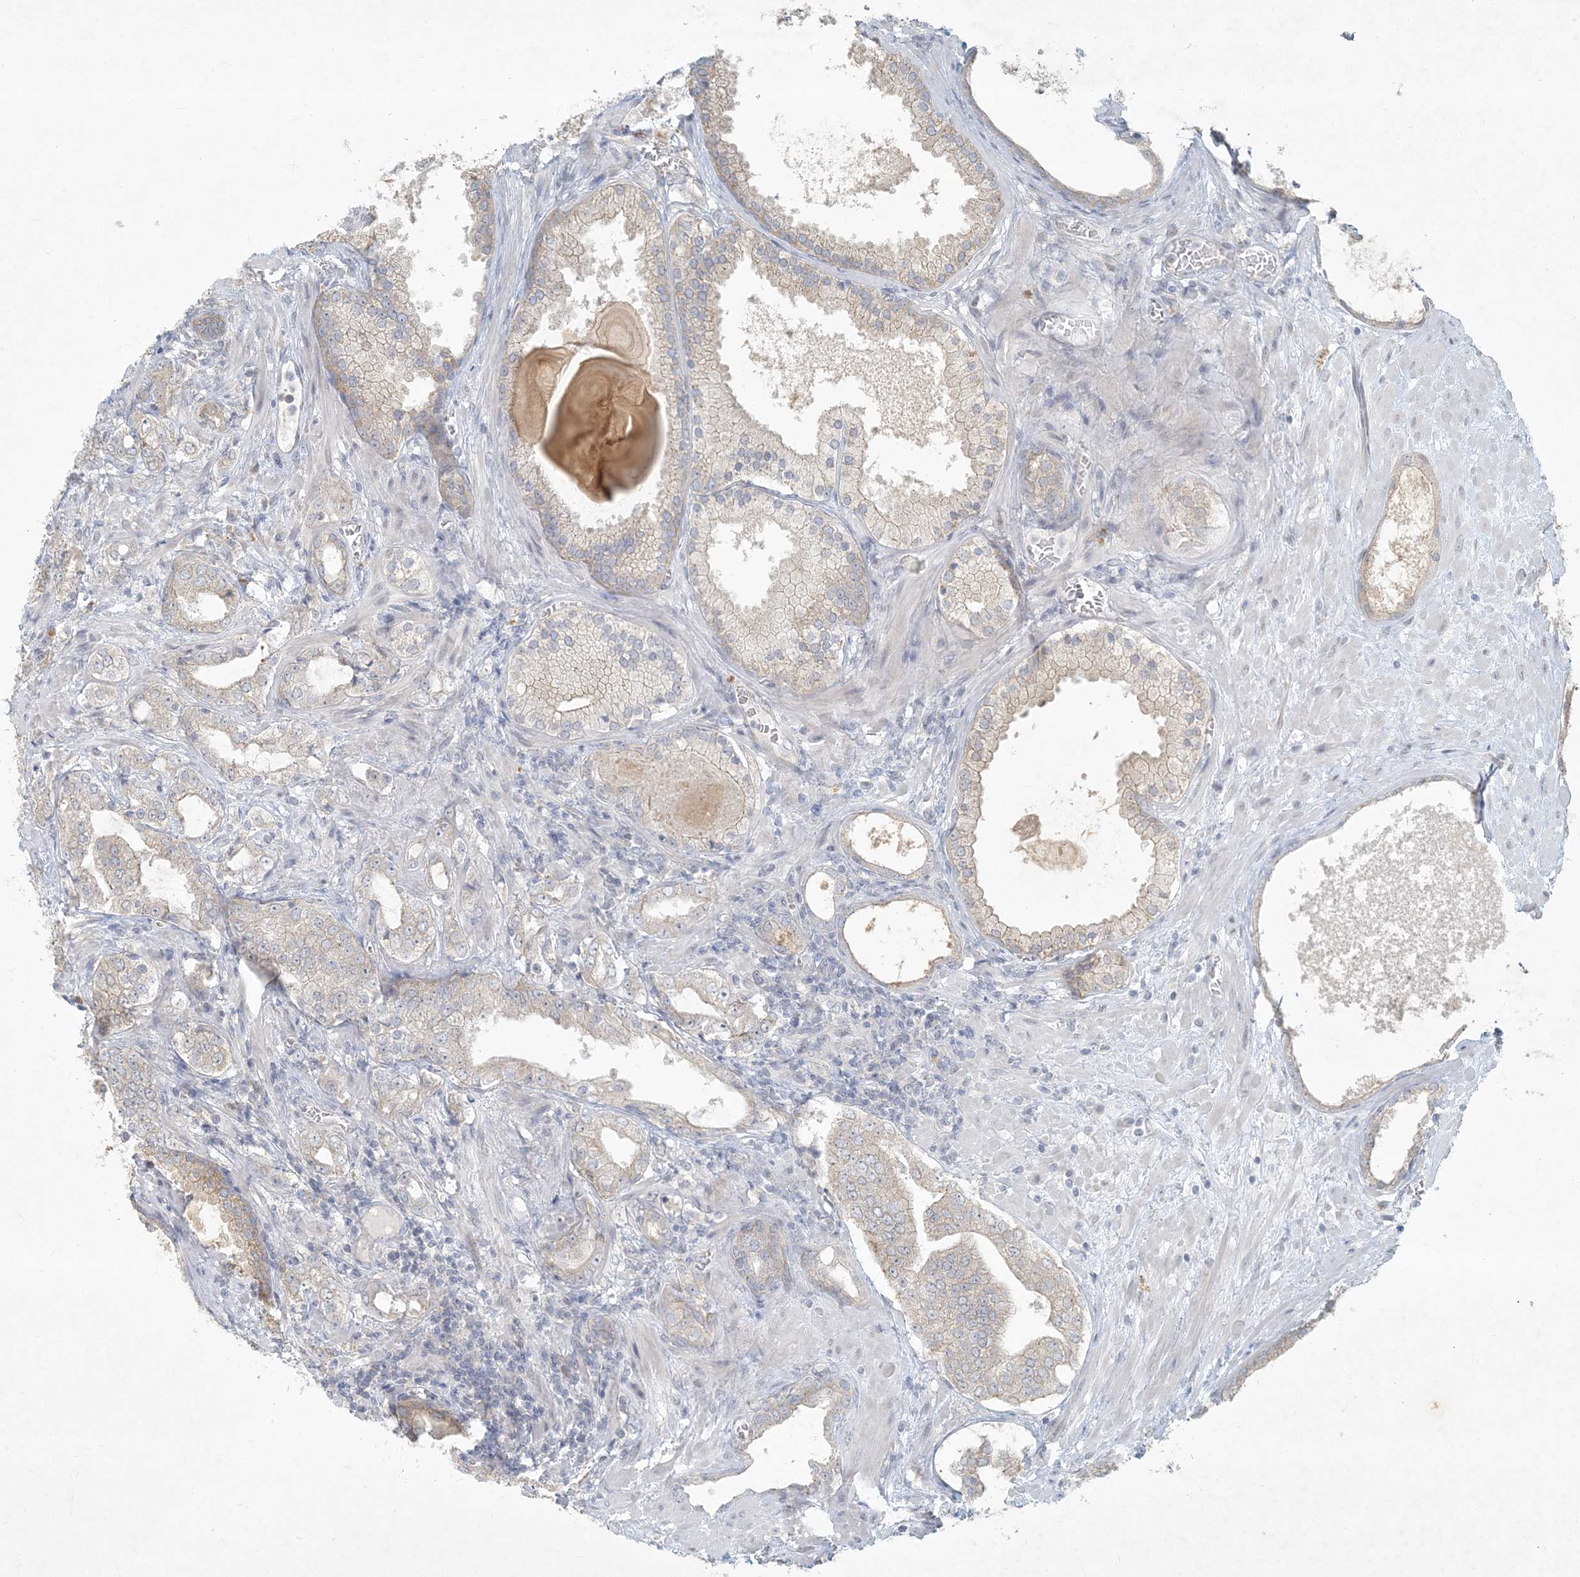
{"staining": {"intensity": "weak", "quantity": "<25%", "location": "cytoplasmic/membranous"}, "tissue": "prostate cancer", "cell_type": "Tumor cells", "image_type": "cancer", "snomed": [{"axis": "morphology", "description": "Adenocarcinoma, High grade"}, {"axis": "topography", "description": "Prostate"}], "caption": "The micrograph shows no staining of tumor cells in prostate cancer.", "gene": "BCORL1", "patient": {"sex": "male", "age": 64}}